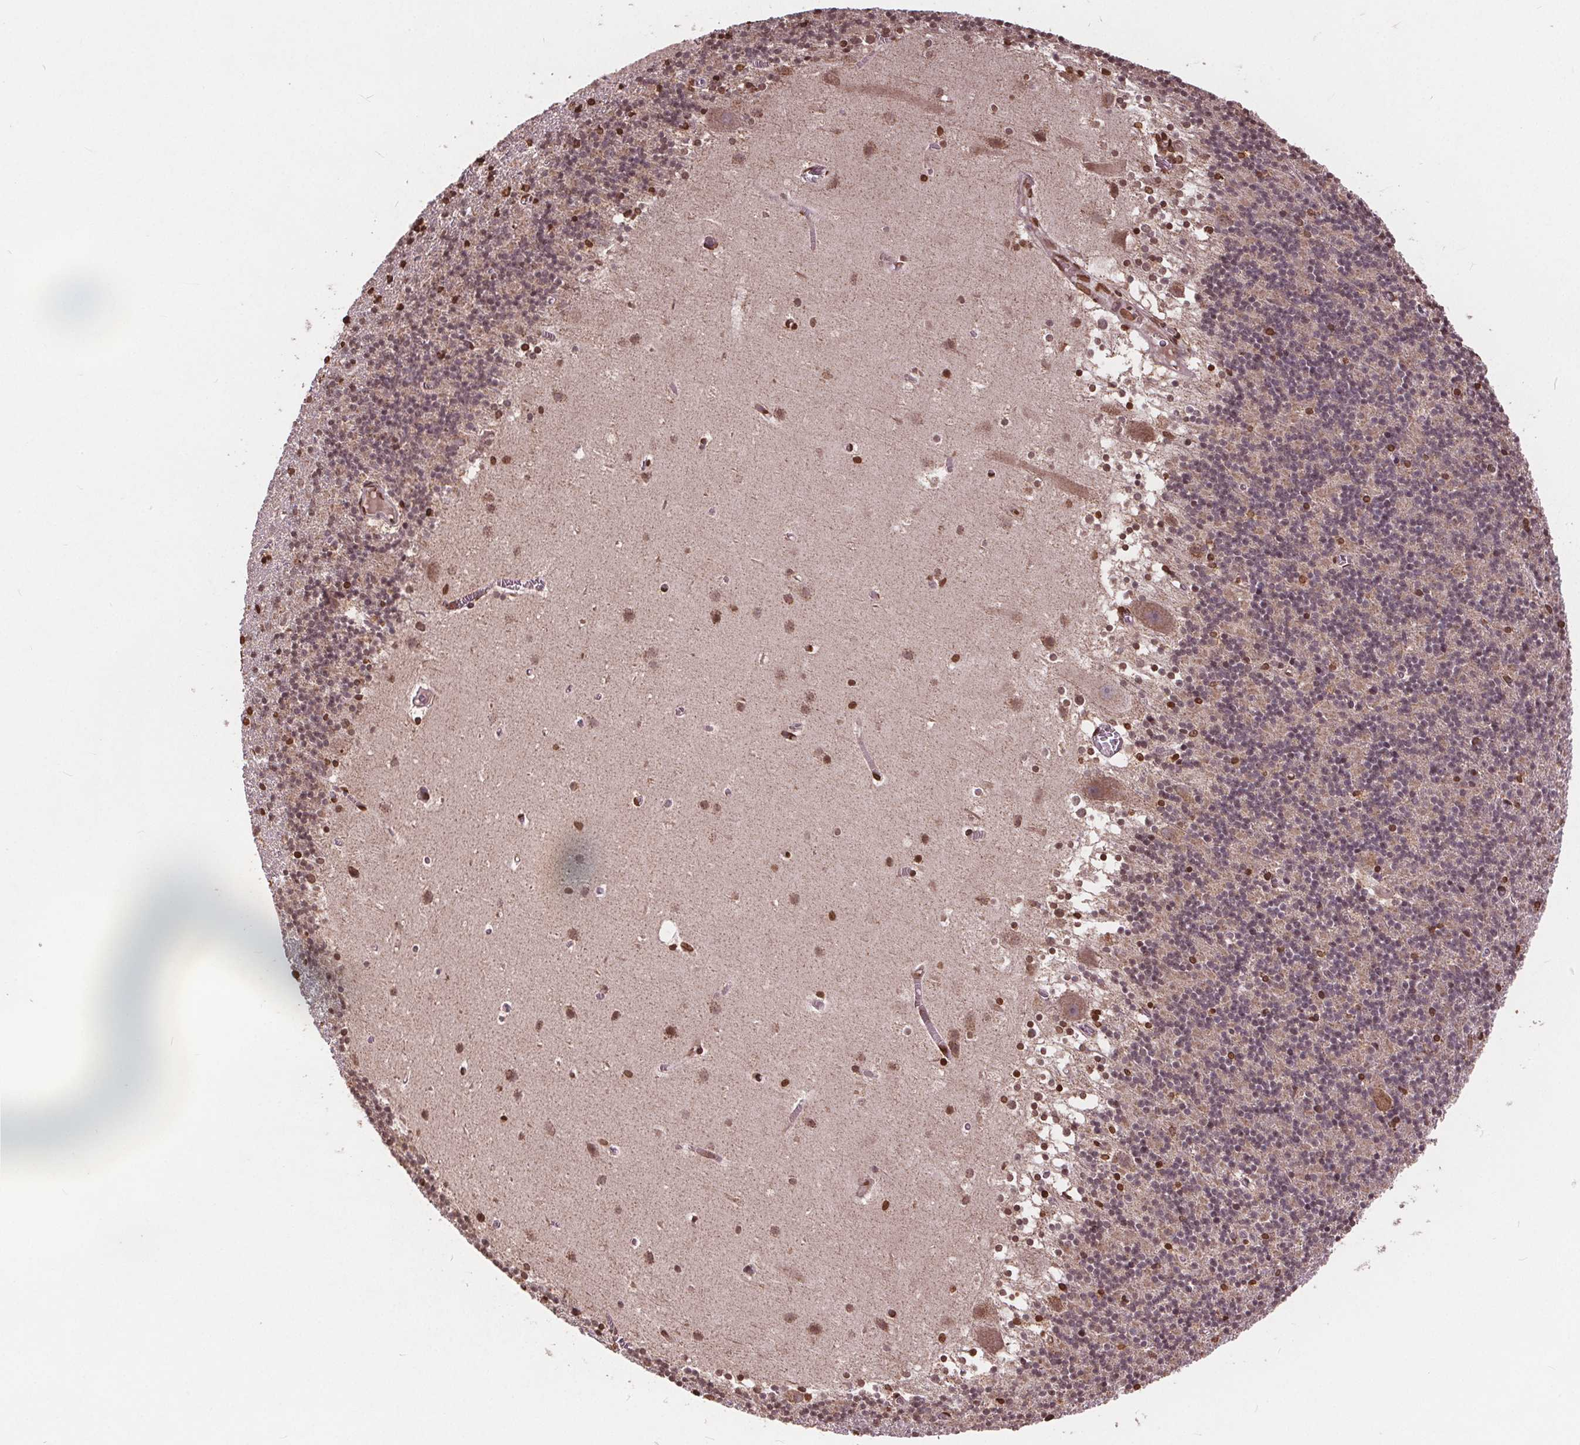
{"staining": {"intensity": "weak", "quantity": "25%-75%", "location": "cytoplasmic/membranous,nuclear"}, "tissue": "cerebellum", "cell_type": "Cells in granular layer", "image_type": "normal", "snomed": [{"axis": "morphology", "description": "Normal tissue, NOS"}, {"axis": "topography", "description": "Cerebellum"}], "caption": "The histopathology image reveals a brown stain indicating the presence of a protein in the cytoplasmic/membranous,nuclear of cells in granular layer in cerebellum. The staining was performed using DAB (3,3'-diaminobenzidine) to visualize the protein expression in brown, while the nuclei were stained in blue with hematoxylin (Magnification: 20x).", "gene": "HIF1AN", "patient": {"sex": "male", "age": 70}}